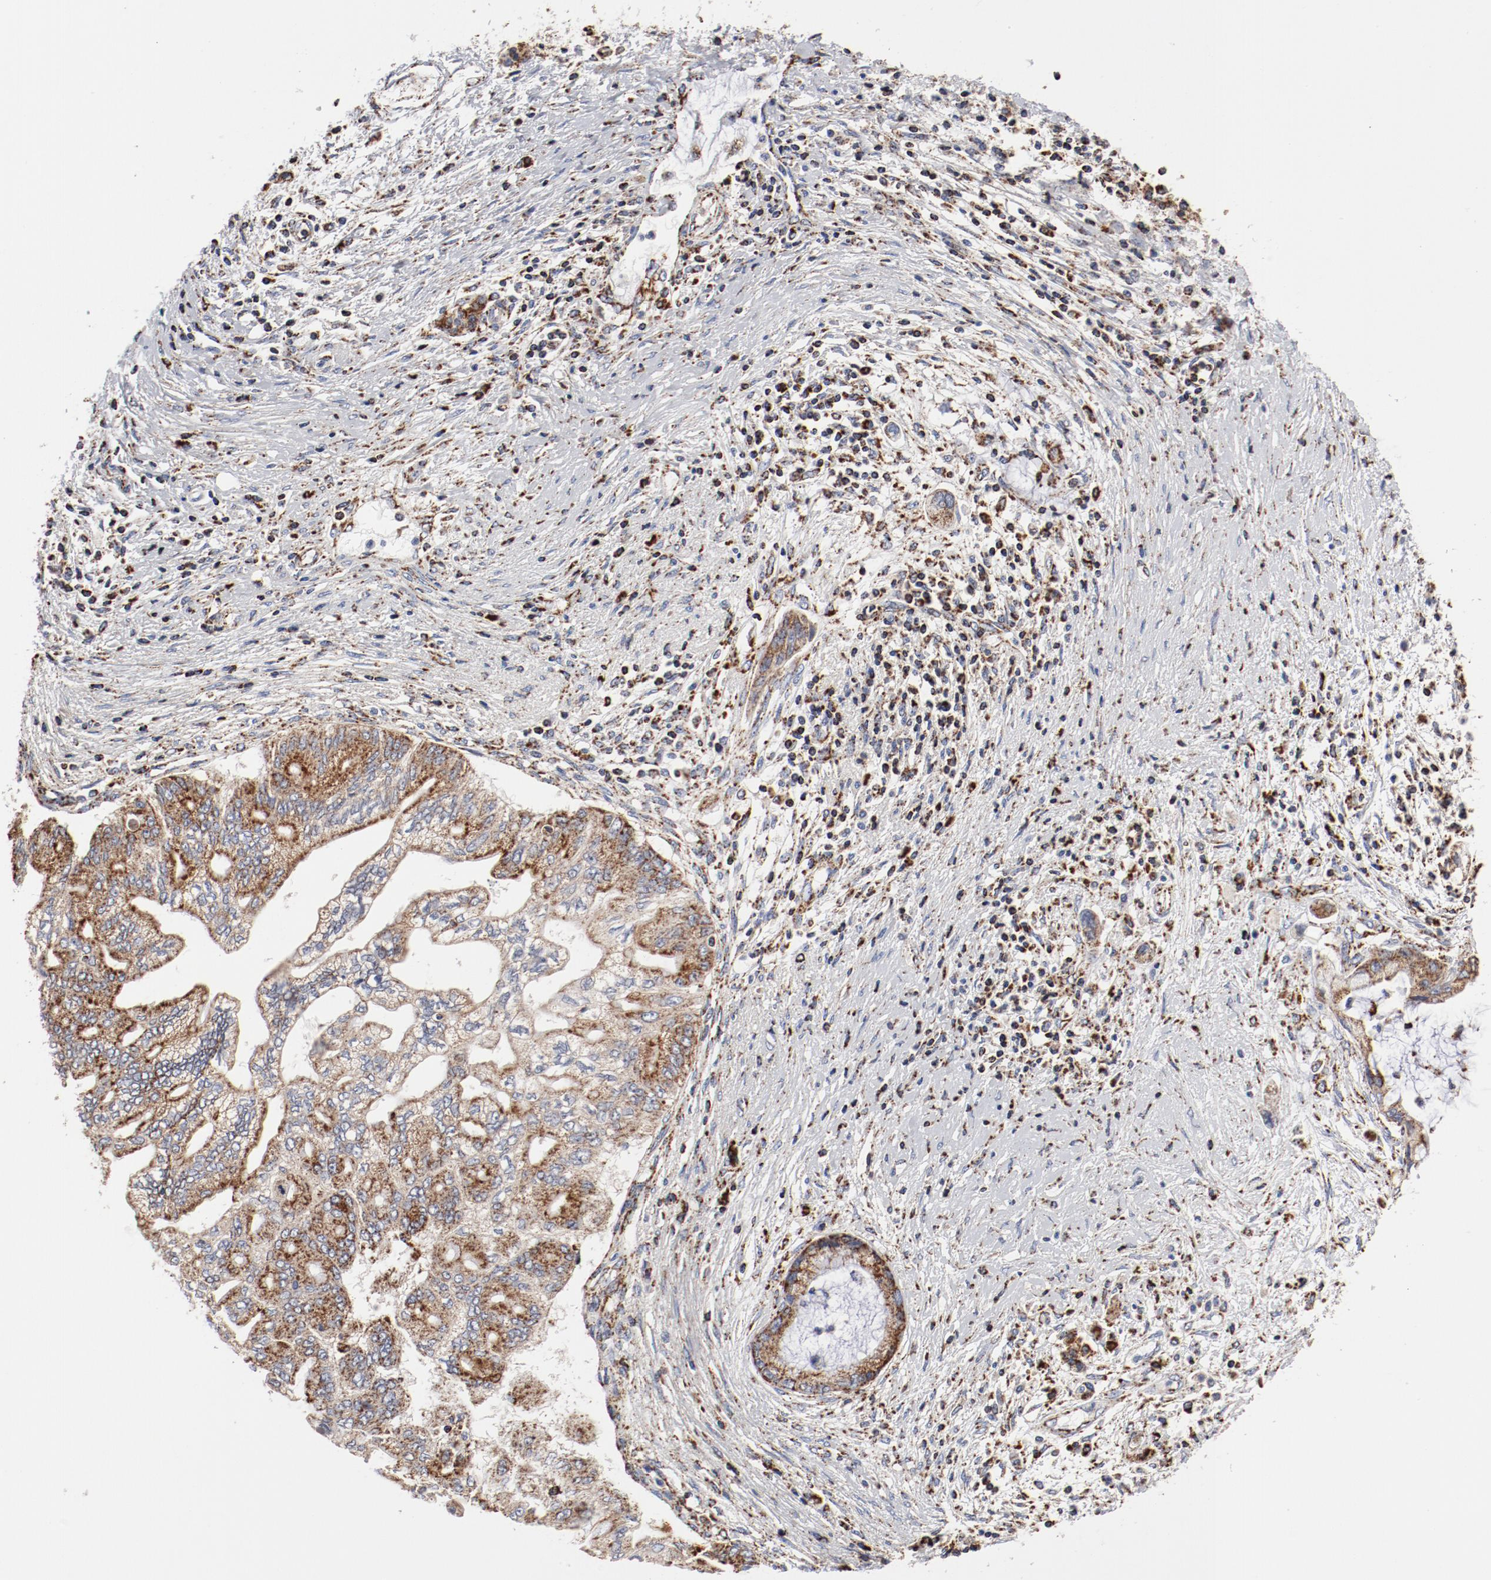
{"staining": {"intensity": "moderate", "quantity": ">75%", "location": "cytoplasmic/membranous"}, "tissue": "pancreatic cancer", "cell_type": "Tumor cells", "image_type": "cancer", "snomed": [{"axis": "morphology", "description": "Adenocarcinoma, NOS"}, {"axis": "topography", "description": "Pancreas"}], "caption": "A brown stain highlights moderate cytoplasmic/membranous positivity of a protein in human adenocarcinoma (pancreatic) tumor cells.", "gene": "NDUFV2", "patient": {"sex": "female", "age": 59}}